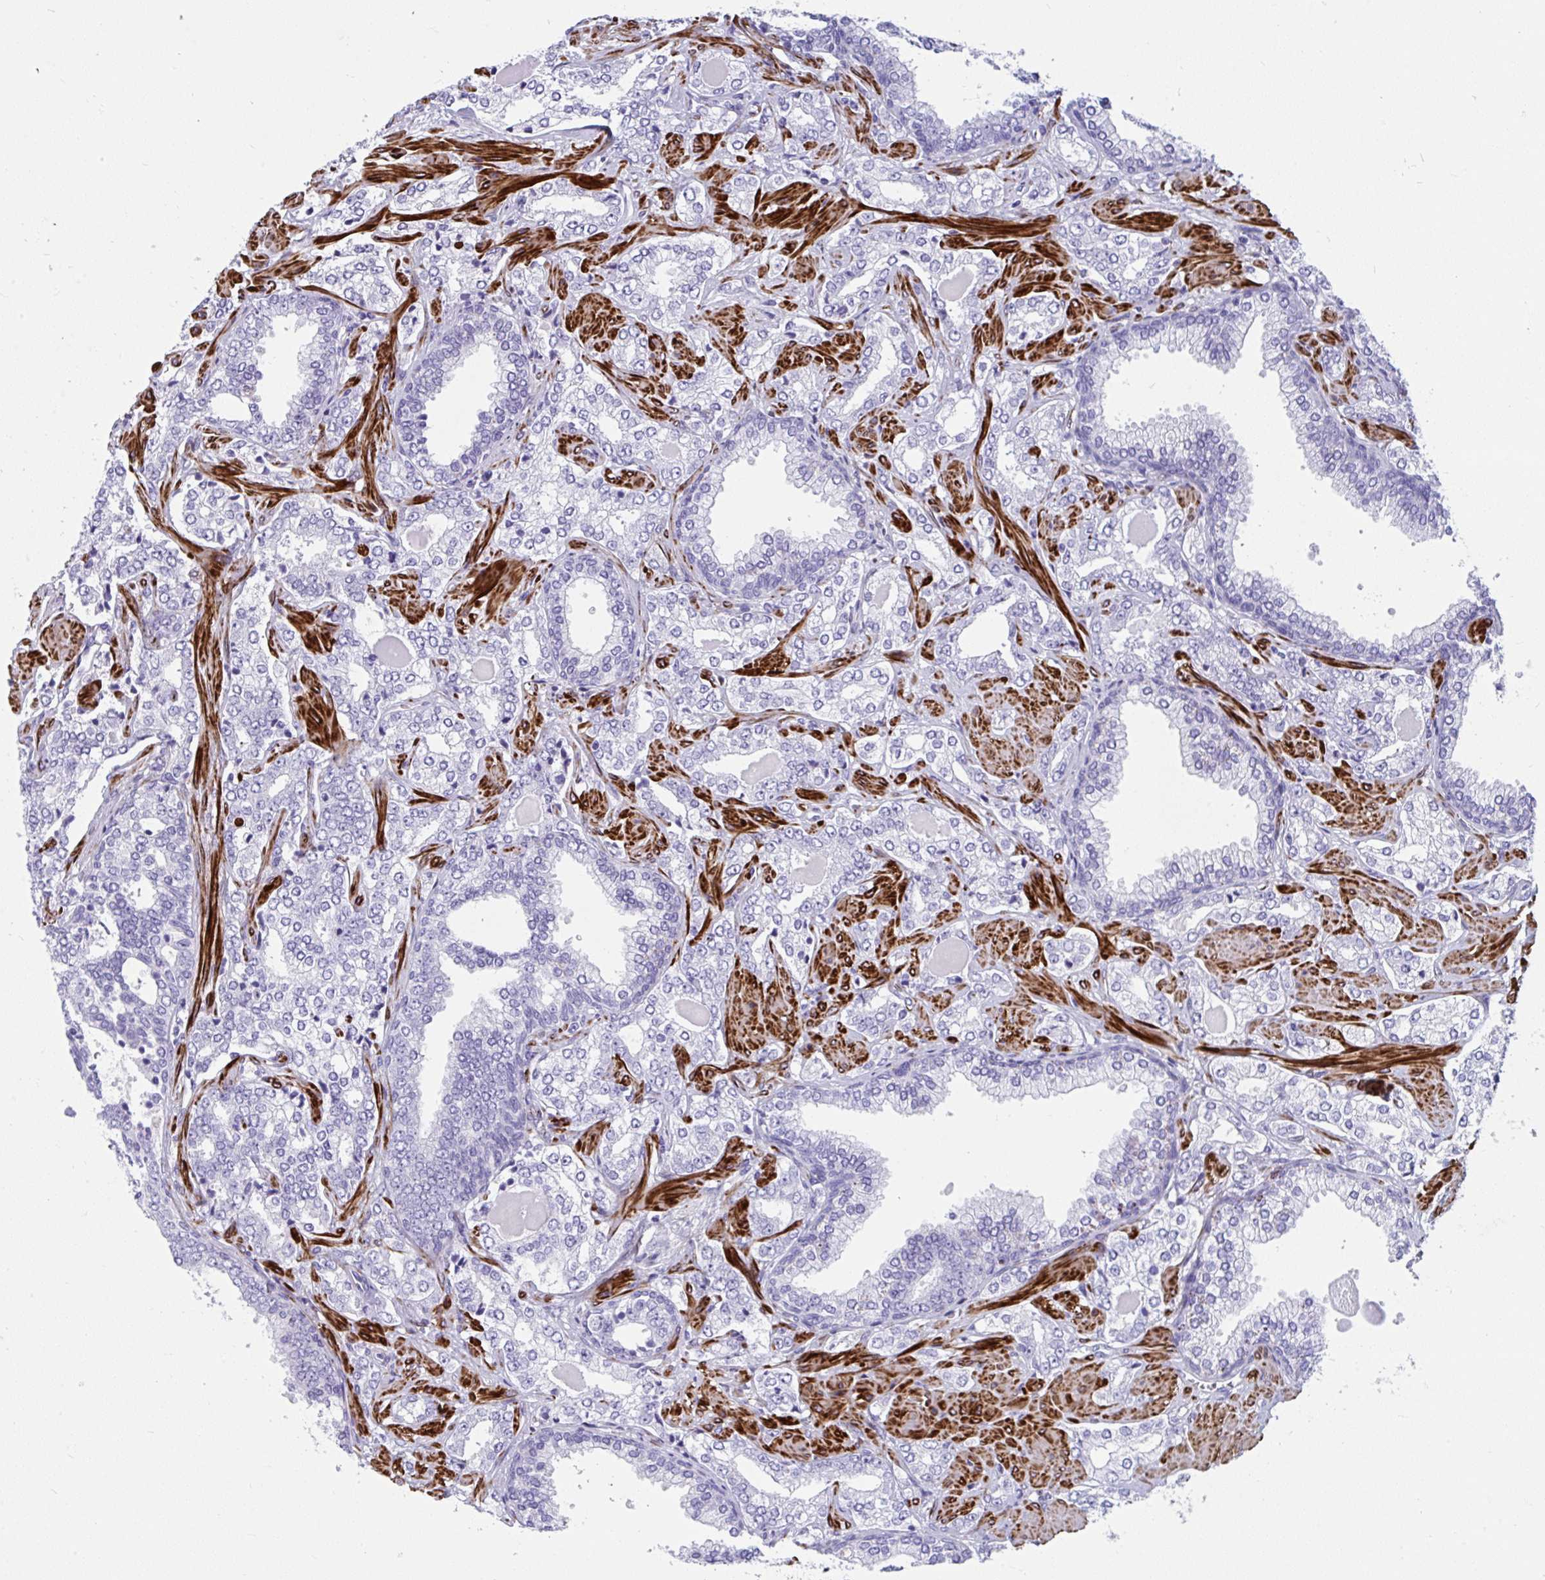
{"staining": {"intensity": "negative", "quantity": "none", "location": "none"}, "tissue": "prostate cancer", "cell_type": "Tumor cells", "image_type": "cancer", "snomed": [{"axis": "morphology", "description": "Adenocarcinoma, High grade"}, {"axis": "topography", "description": "Prostate"}], "caption": "Adenocarcinoma (high-grade) (prostate) was stained to show a protein in brown. There is no significant expression in tumor cells.", "gene": "GRXCR2", "patient": {"sex": "male", "age": 60}}